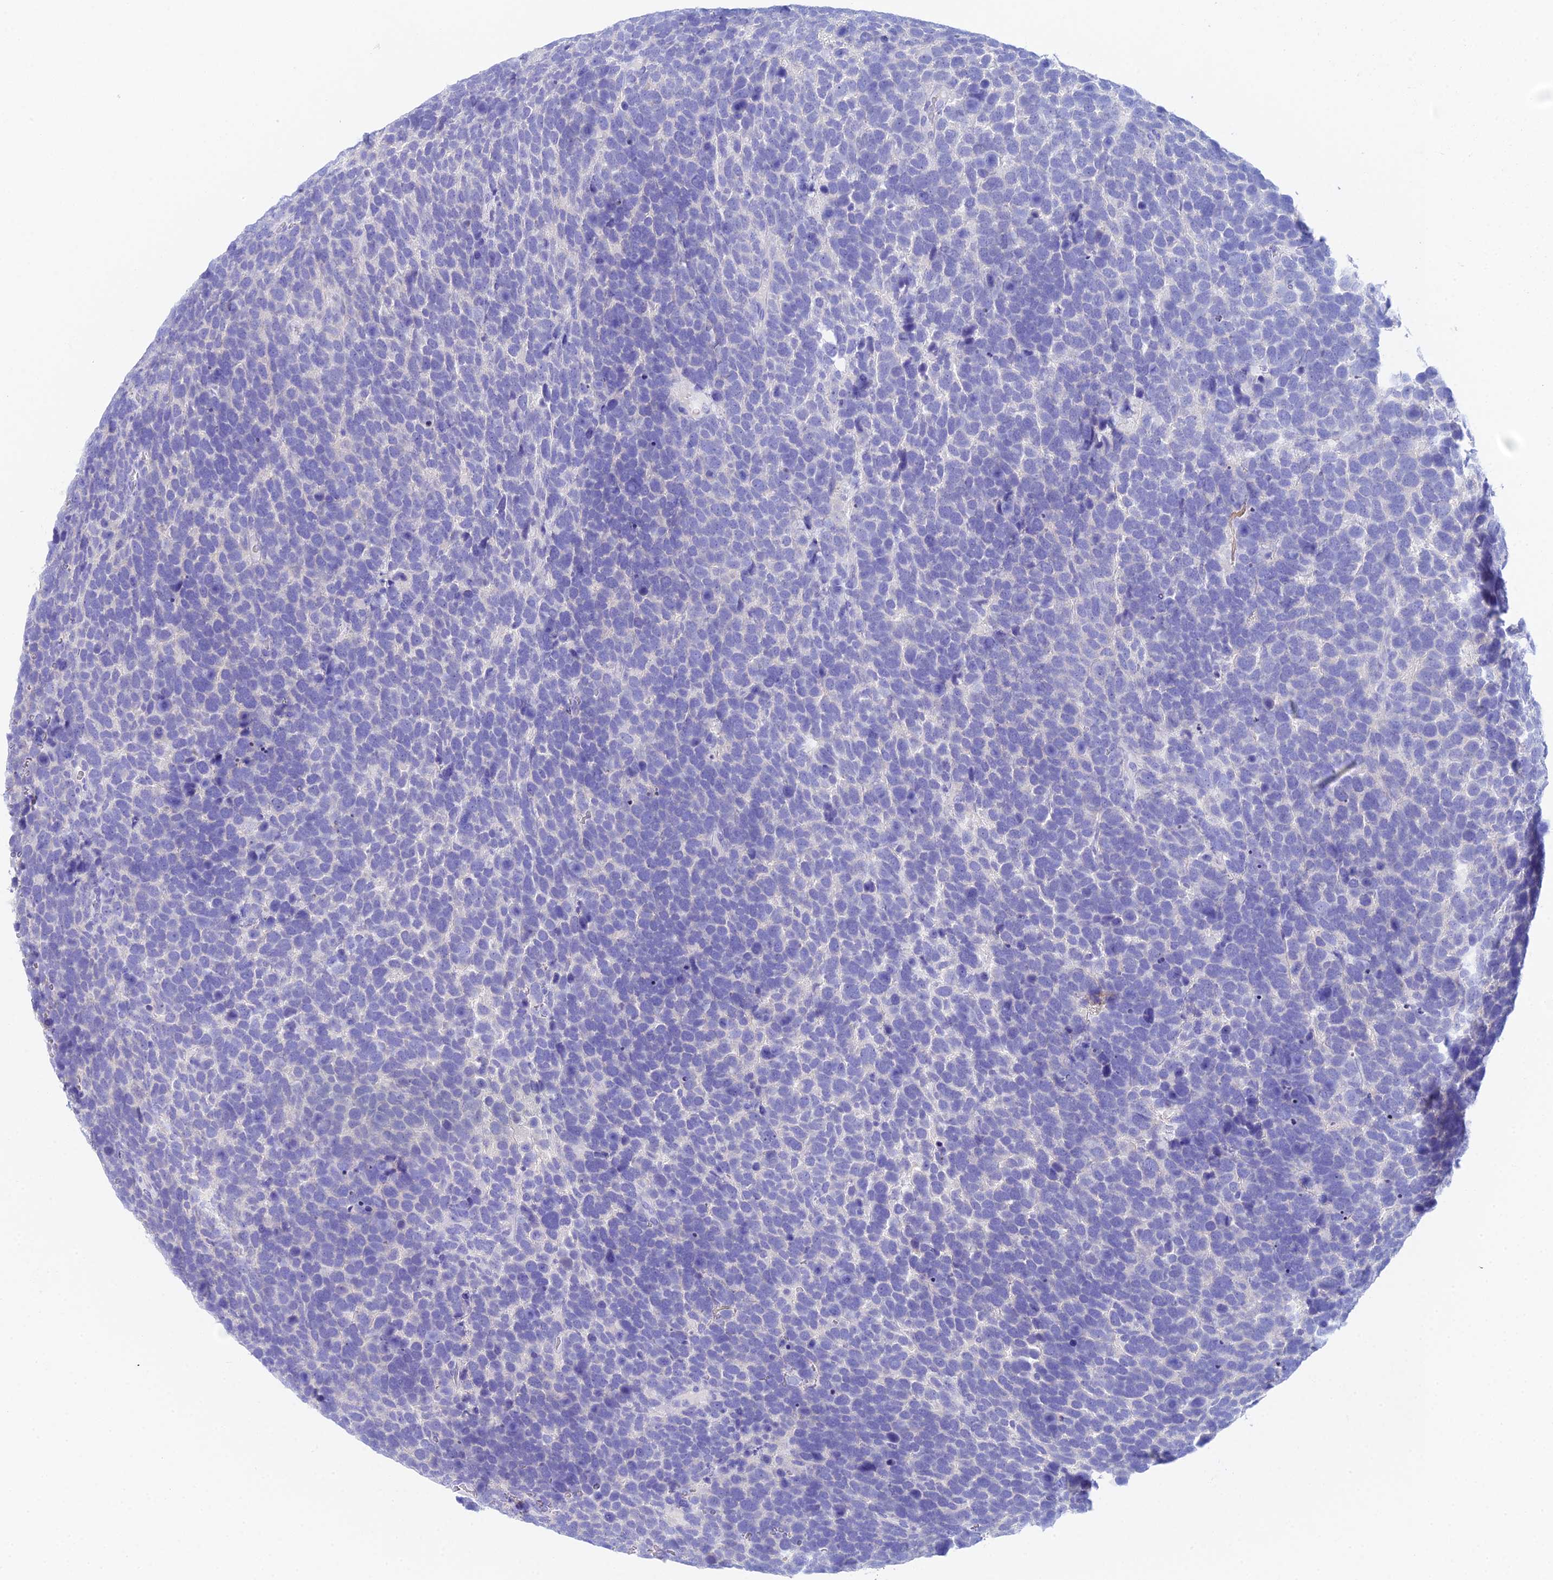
{"staining": {"intensity": "negative", "quantity": "none", "location": "none"}, "tissue": "urothelial cancer", "cell_type": "Tumor cells", "image_type": "cancer", "snomed": [{"axis": "morphology", "description": "Urothelial carcinoma, High grade"}, {"axis": "topography", "description": "Urinary bladder"}], "caption": "High-grade urothelial carcinoma stained for a protein using immunohistochemistry (IHC) demonstrates no staining tumor cells.", "gene": "REG1A", "patient": {"sex": "female", "age": 82}}